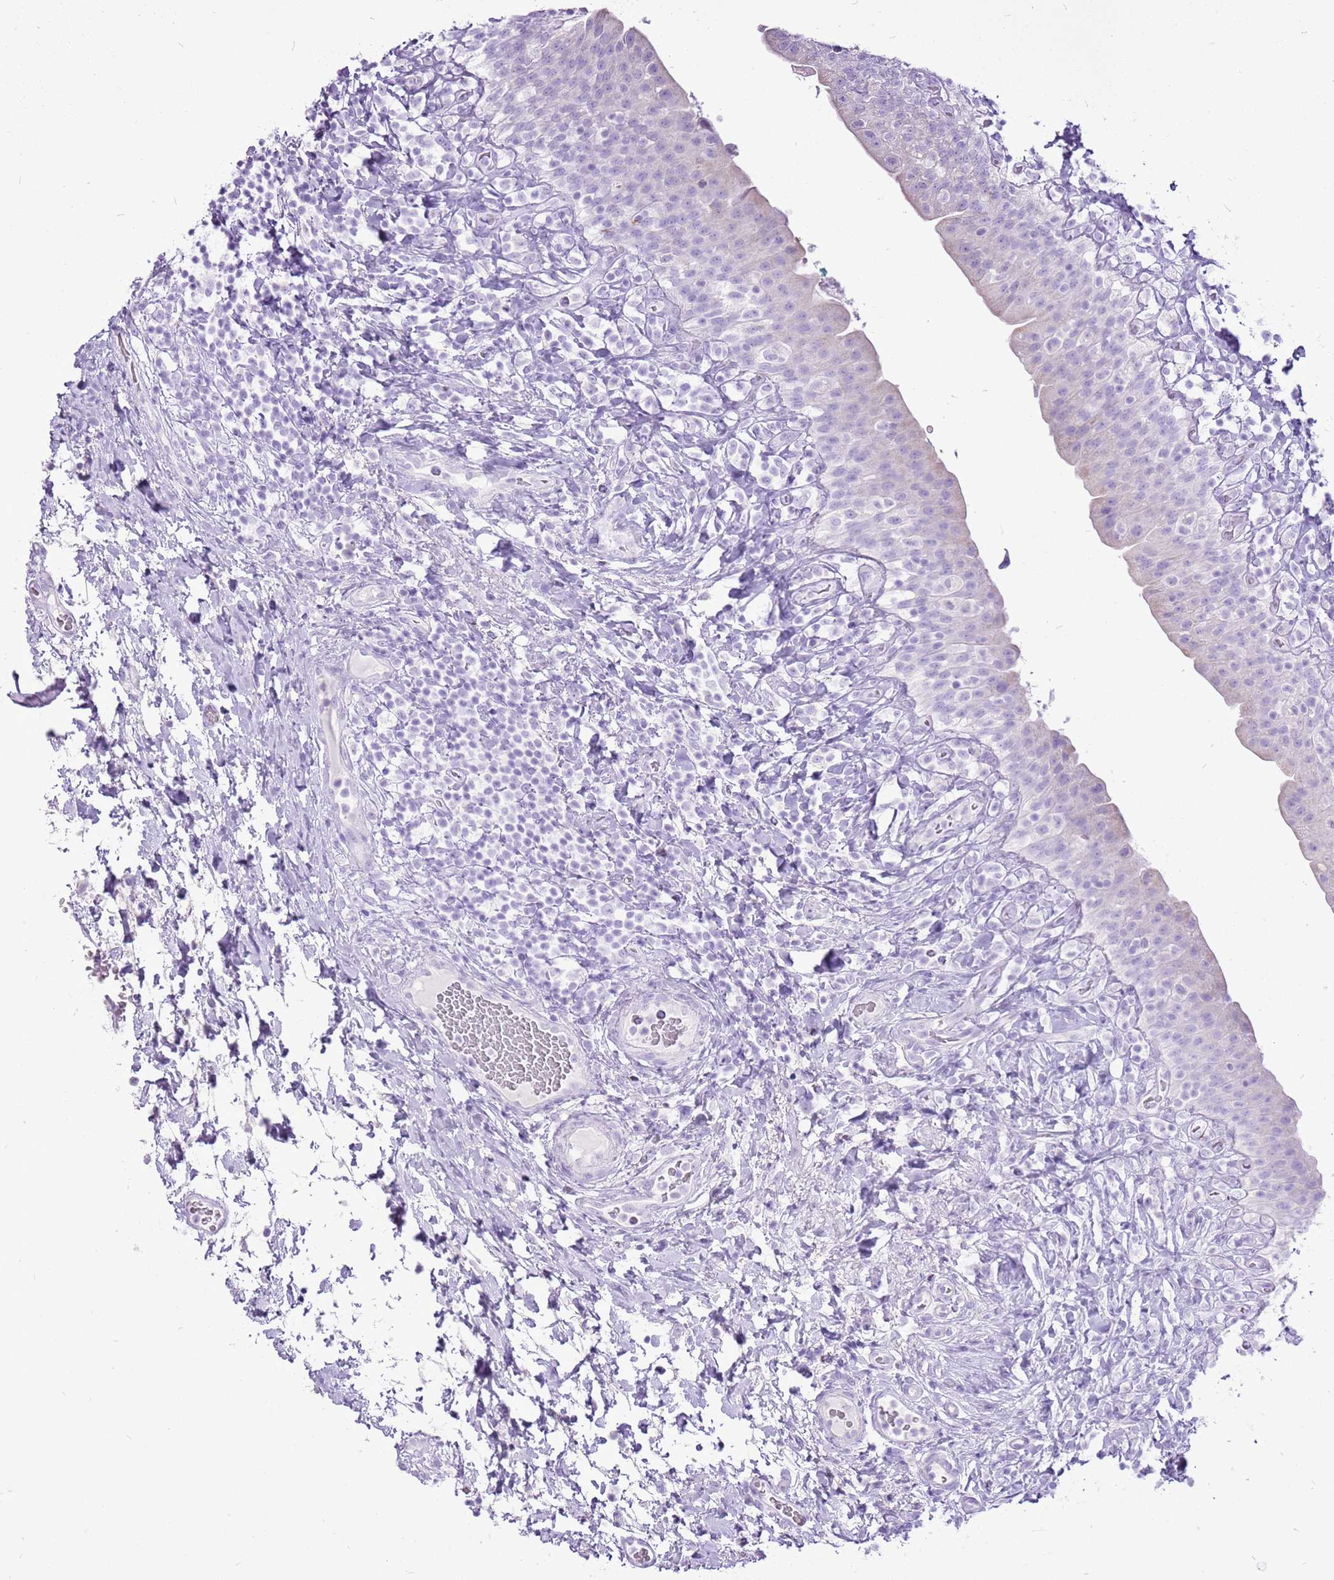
{"staining": {"intensity": "negative", "quantity": "none", "location": "none"}, "tissue": "urinary bladder", "cell_type": "Urothelial cells", "image_type": "normal", "snomed": [{"axis": "morphology", "description": "Normal tissue, NOS"}, {"axis": "morphology", "description": "Inflammation, NOS"}, {"axis": "topography", "description": "Urinary bladder"}], "caption": "There is no significant staining in urothelial cells of urinary bladder.", "gene": "CNFN", "patient": {"sex": "male", "age": 64}}